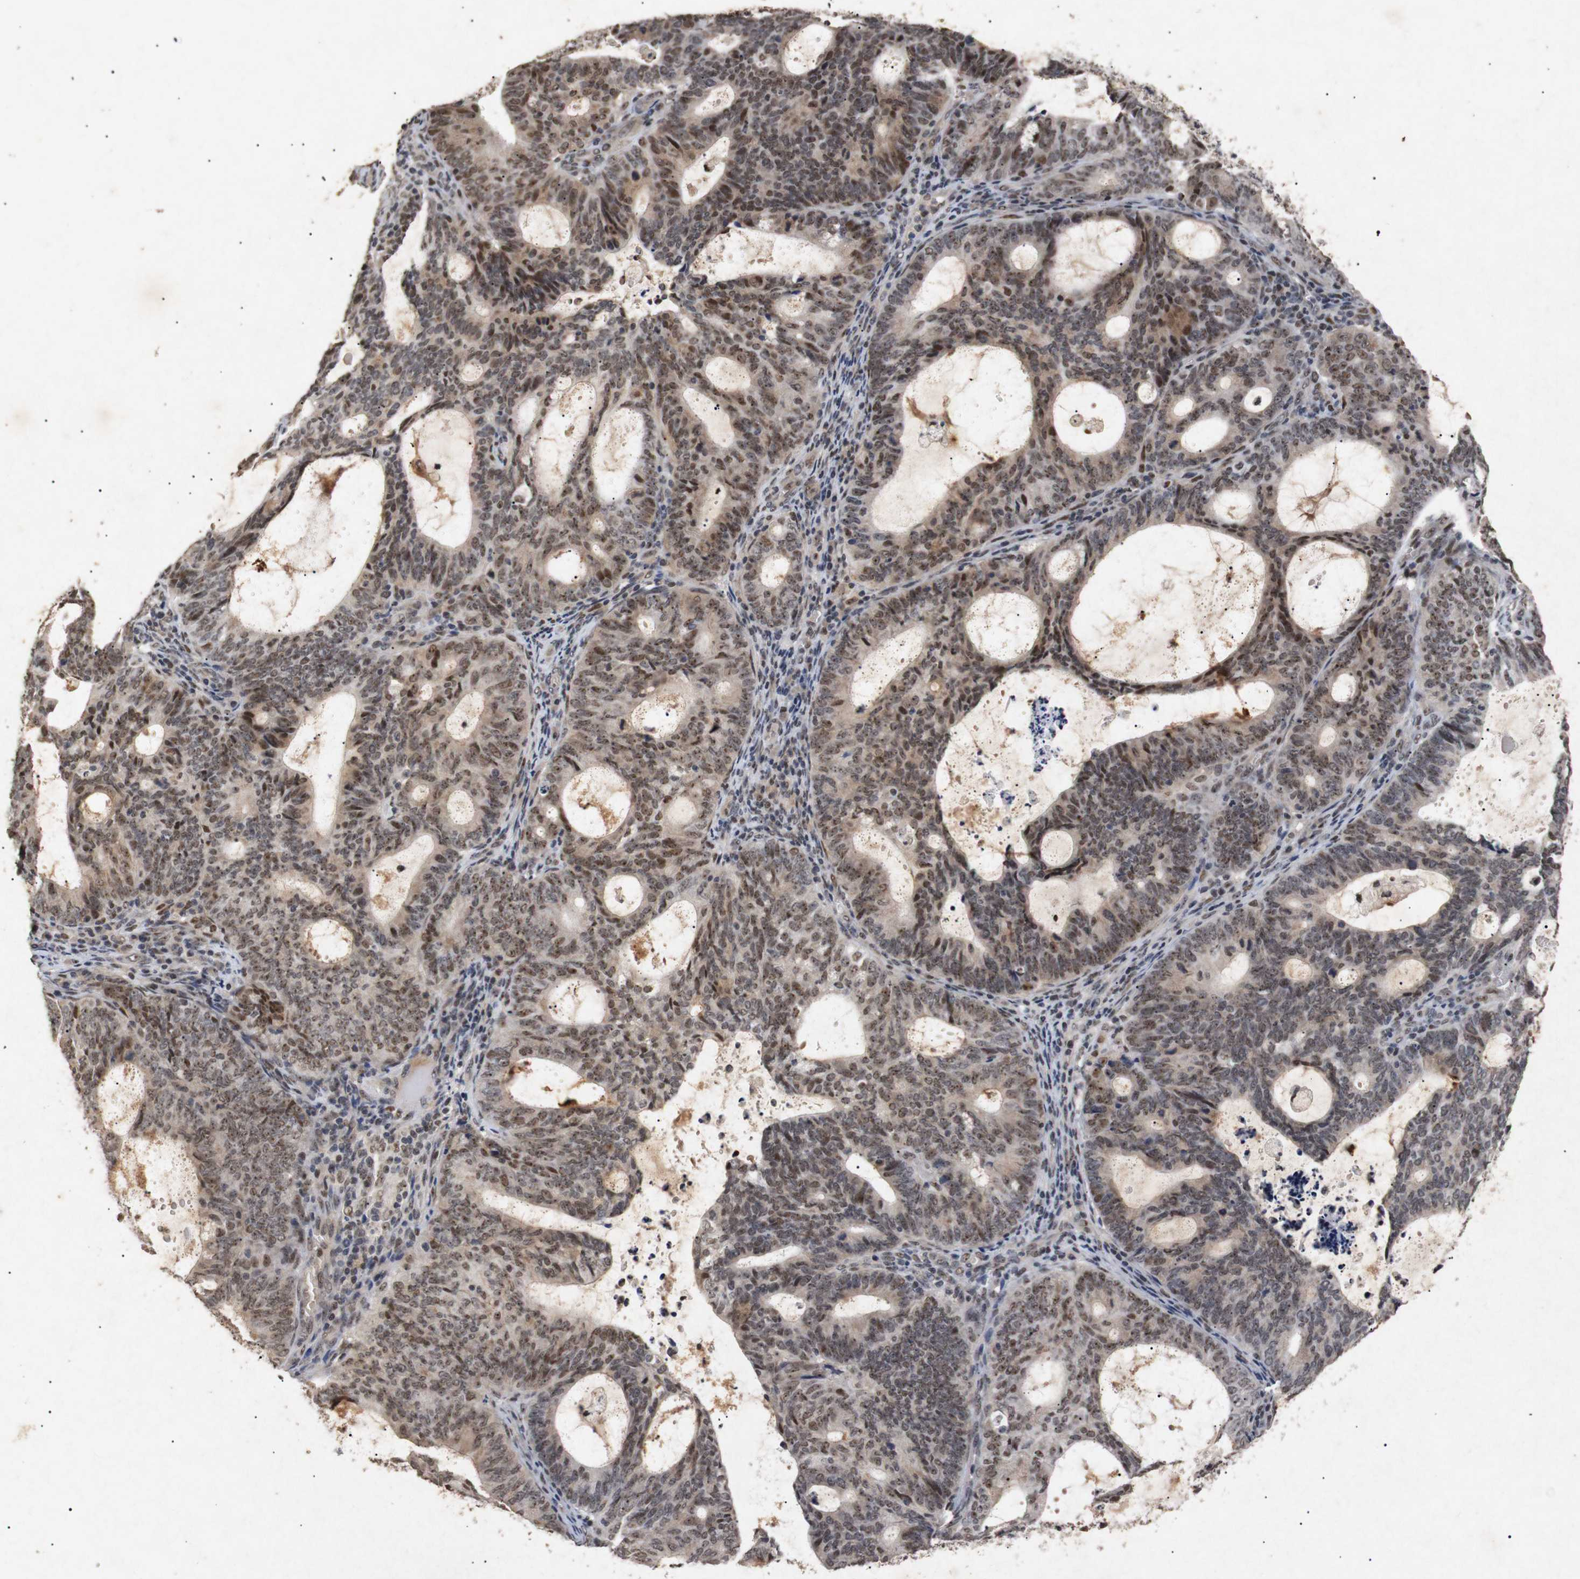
{"staining": {"intensity": "strong", "quantity": ">75%", "location": "cytoplasmic/membranous,nuclear"}, "tissue": "endometrial cancer", "cell_type": "Tumor cells", "image_type": "cancer", "snomed": [{"axis": "morphology", "description": "Adenocarcinoma, NOS"}, {"axis": "topography", "description": "Uterus"}], "caption": "Immunohistochemistry (IHC) staining of adenocarcinoma (endometrial), which demonstrates high levels of strong cytoplasmic/membranous and nuclear staining in approximately >75% of tumor cells indicating strong cytoplasmic/membranous and nuclear protein staining. The staining was performed using DAB (3,3'-diaminobenzidine) (brown) for protein detection and nuclei were counterstained in hematoxylin (blue).", "gene": "PARN", "patient": {"sex": "female", "age": 83}}